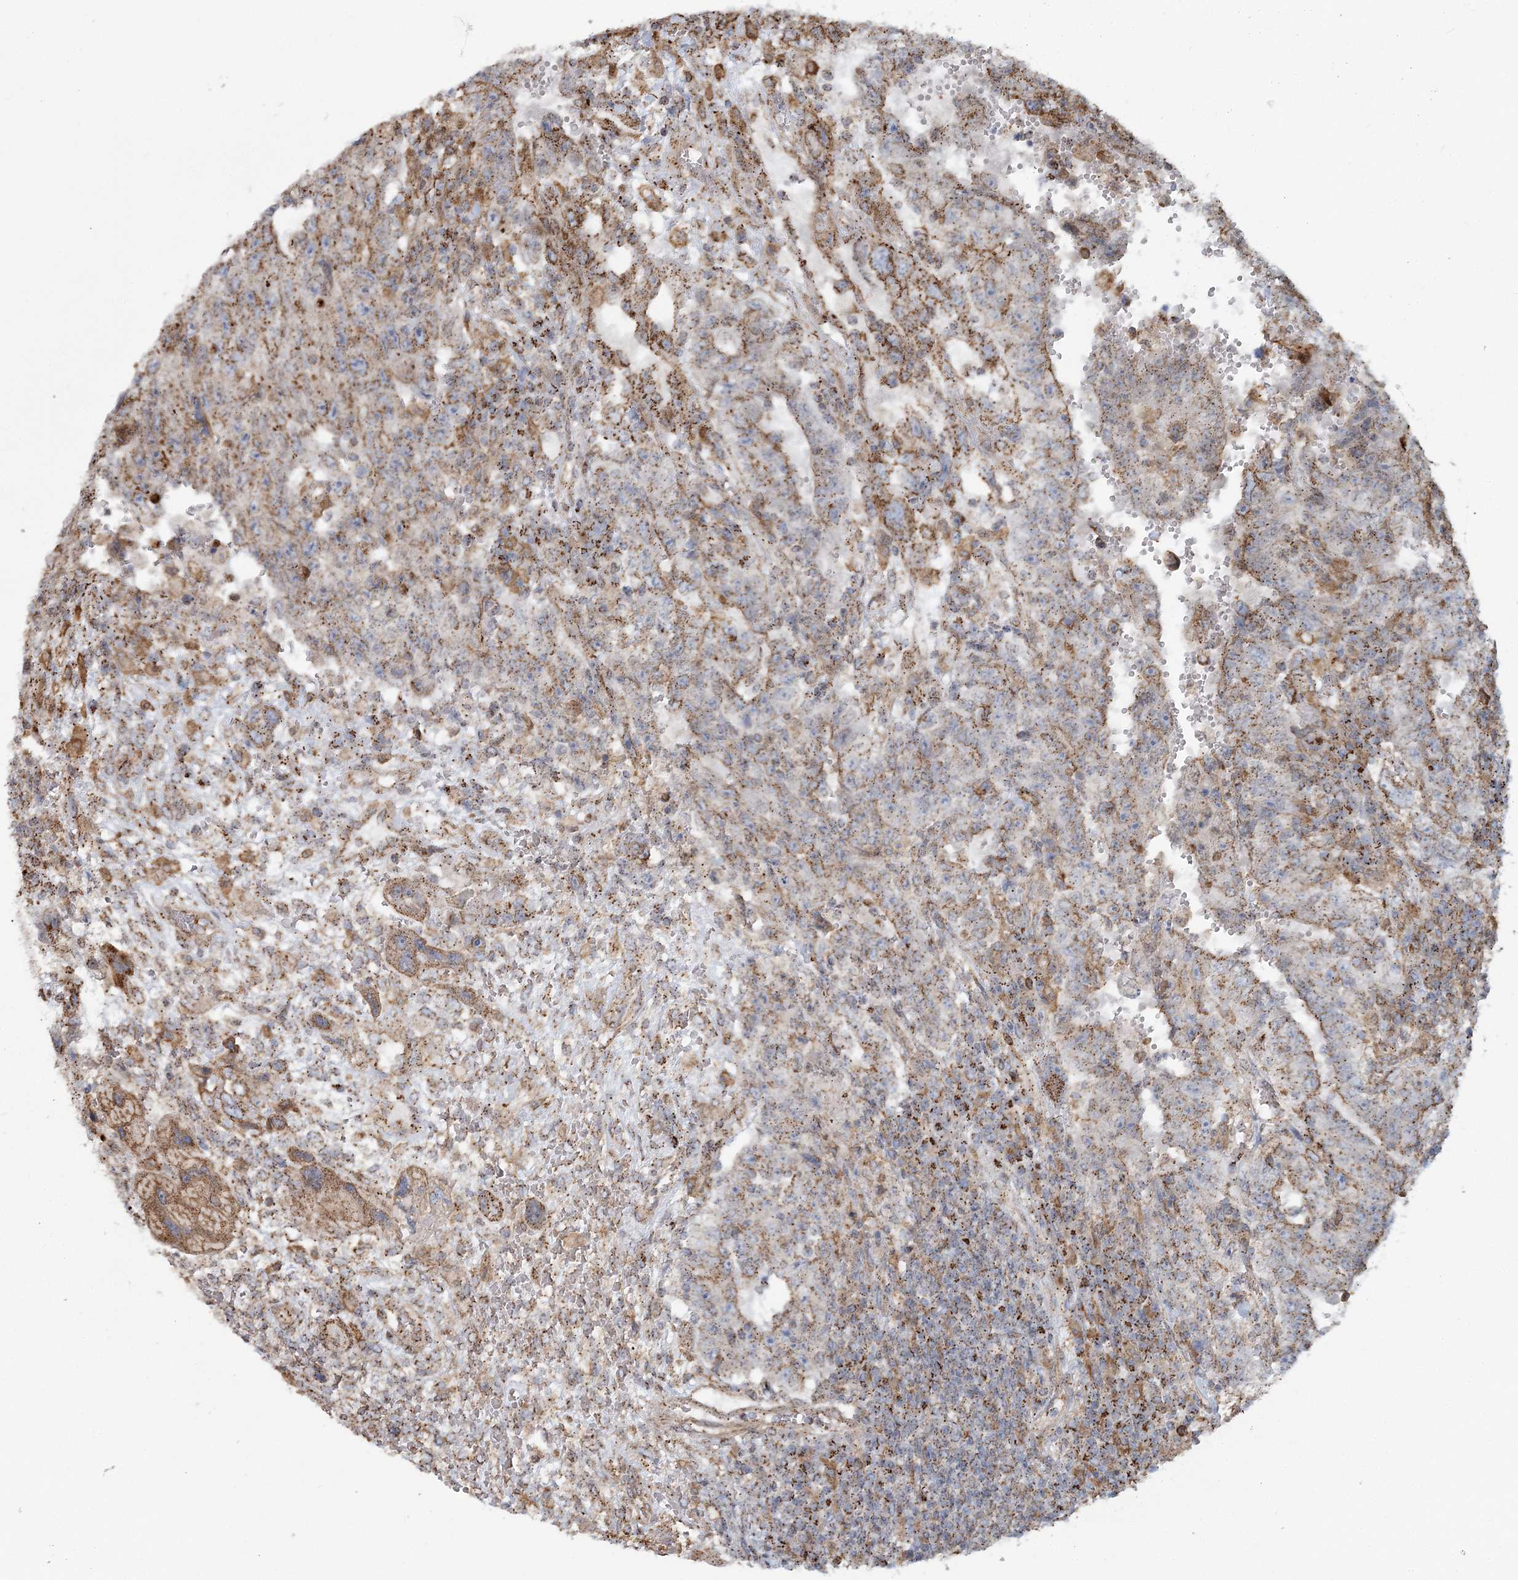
{"staining": {"intensity": "moderate", "quantity": ">75%", "location": "cytoplasmic/membranous"}, "tissue": "testis cancer", "cell_type": "Tumor cells", "image_type": "cancer", "snomed": [{"axis": "morphology", "description": "Carcinoma, Embryonal, NOS"}, {"axis": "topography", "description": "Testis"}], "caption": "There is medium levels of moderate cytoplasmic/membranous staining in tumor cells of testis cancer, as demonstrated by immunohistochemical staining (brown color).", "gene": "TRAF3IP2", "patient": {"sex": "male", "age": 26}}